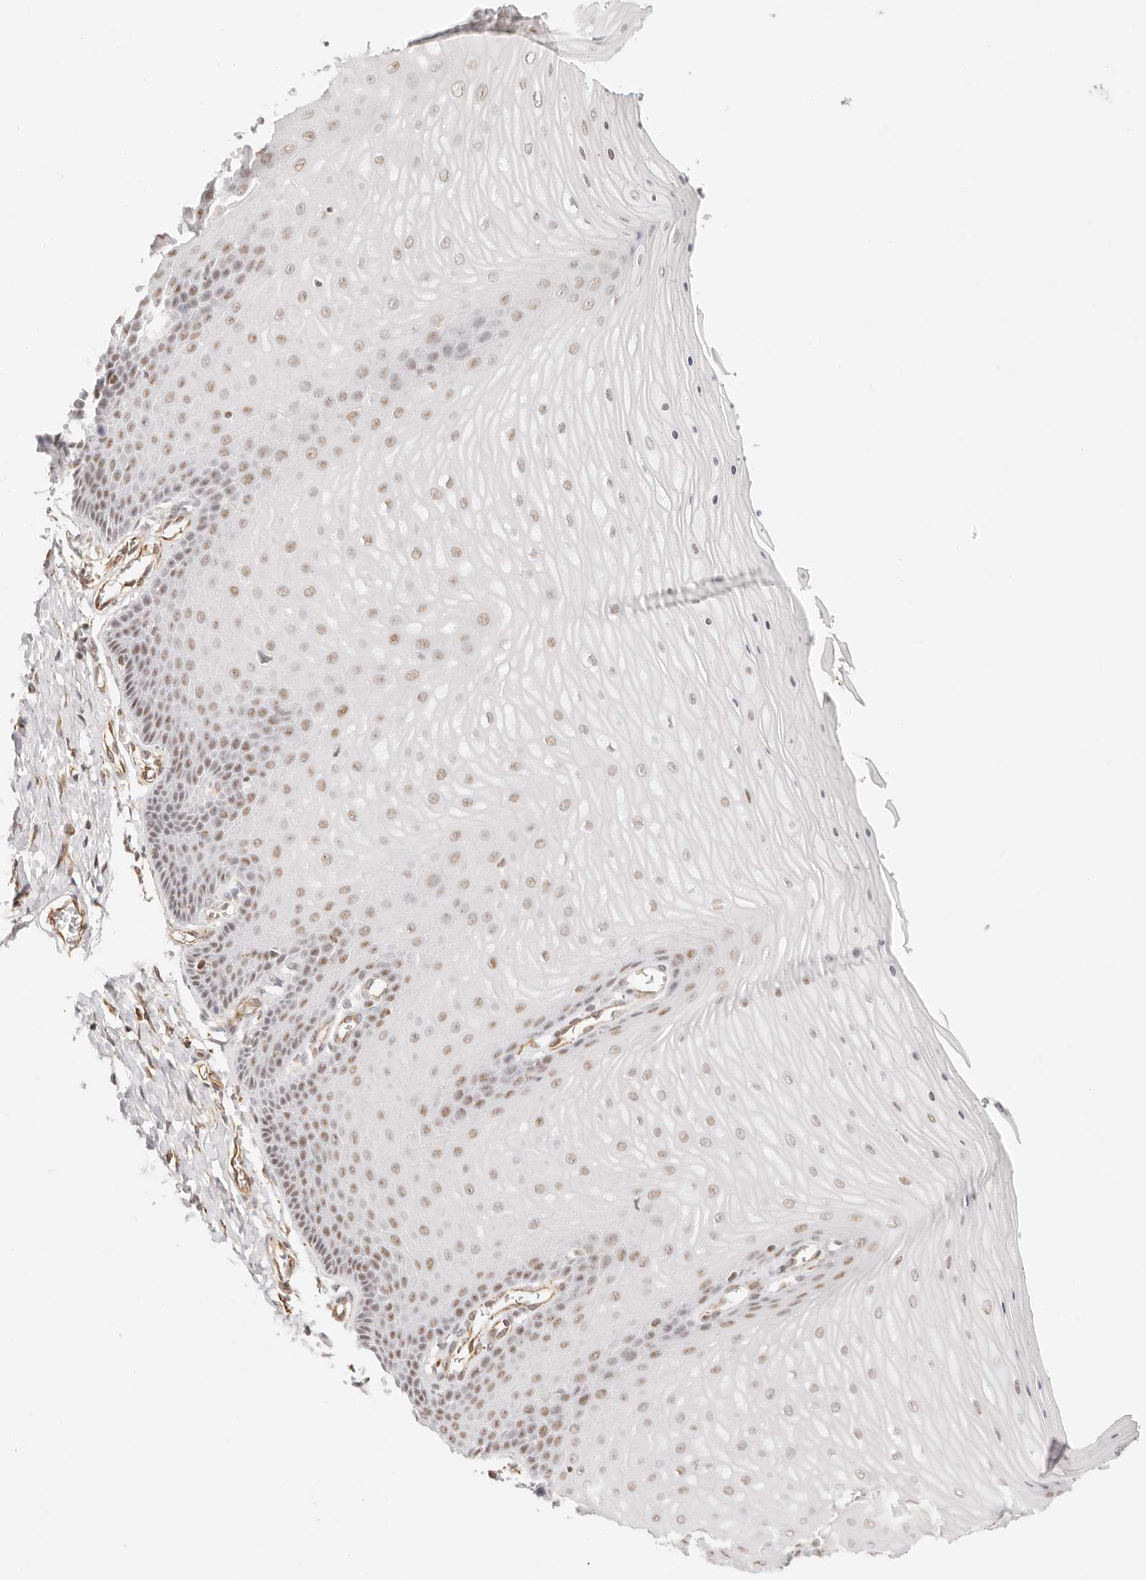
{"staining": {"intensity": "strong", "quantity": "25%-75%", "location": "nuclear"}, "tissue": "cervix", "cell_type": "Glandular cells", "image_type": "normal", "snomed": [{"axis": "morphology", "description": "Normal tissue, NOS"}, {"axis": "topography", "description": "Cervix"}], "caption": "This is an image of immunohistochemistry staining of unremarkable cervix, which shows strong positivity in the nuclear of glandular cells.", "gene": "ZC3H11A", "patient": {"sex": "female", "age": 55}}